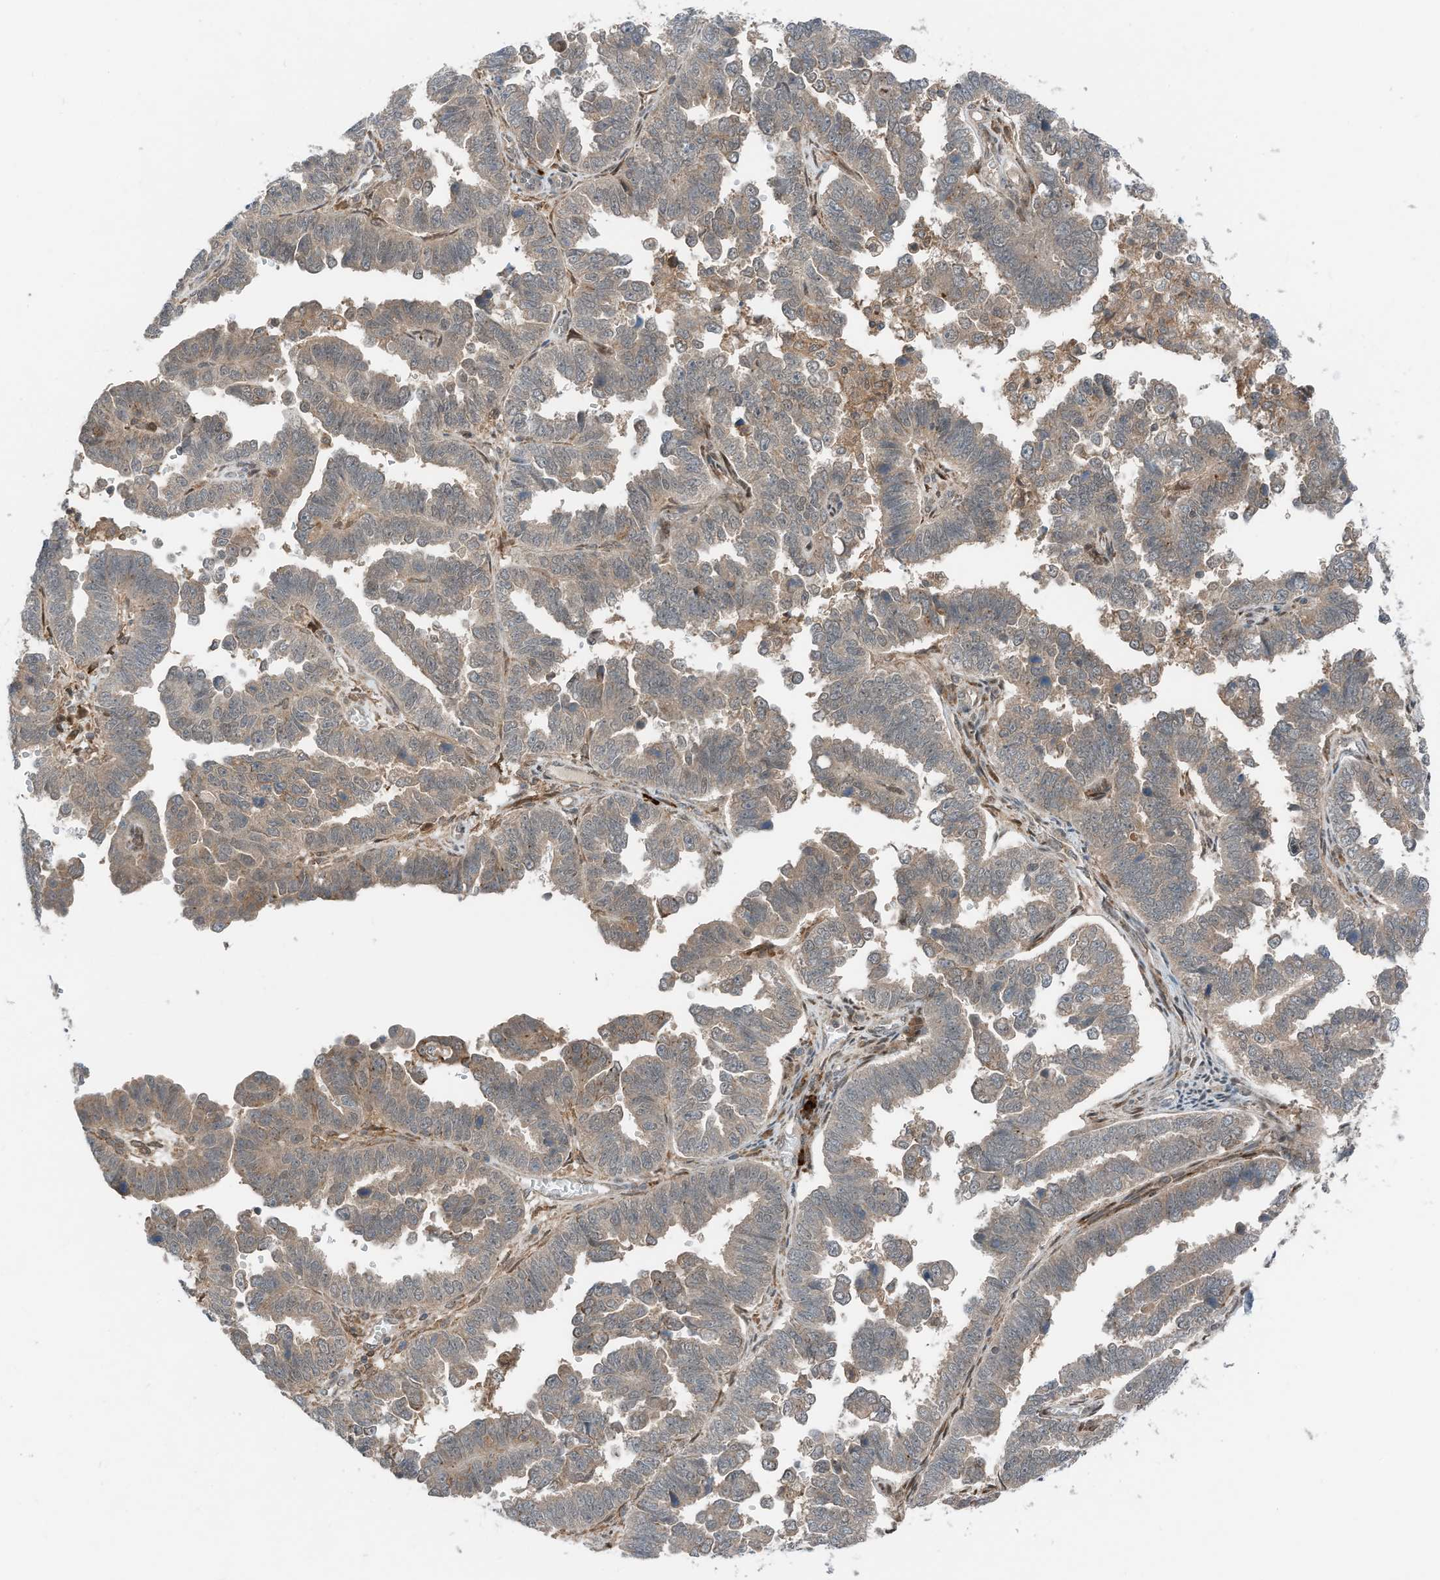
{"staining": {"intensity": "weak", "quantity": ">75%", "location": "cytoplasmic/membranous"}, "tissue": "endometrial cancer", "cell_type": "Tumor cells", "image_type": "cancer", "snomed": [{"axis": "morphology", "description": "Adenocarcinoma, NOS"}, {"axis": "topography", "description": "Endometrium"}], "caption": "A photomicrograph showing weak cytoplasmic/membranous staining in about >75% of tumor cells in adenocarcinoma (endometrial), as visualized by brown immunohistochemical staining.", "gene": "RMND1", "patient": {"sex": "female", "age": 75}}